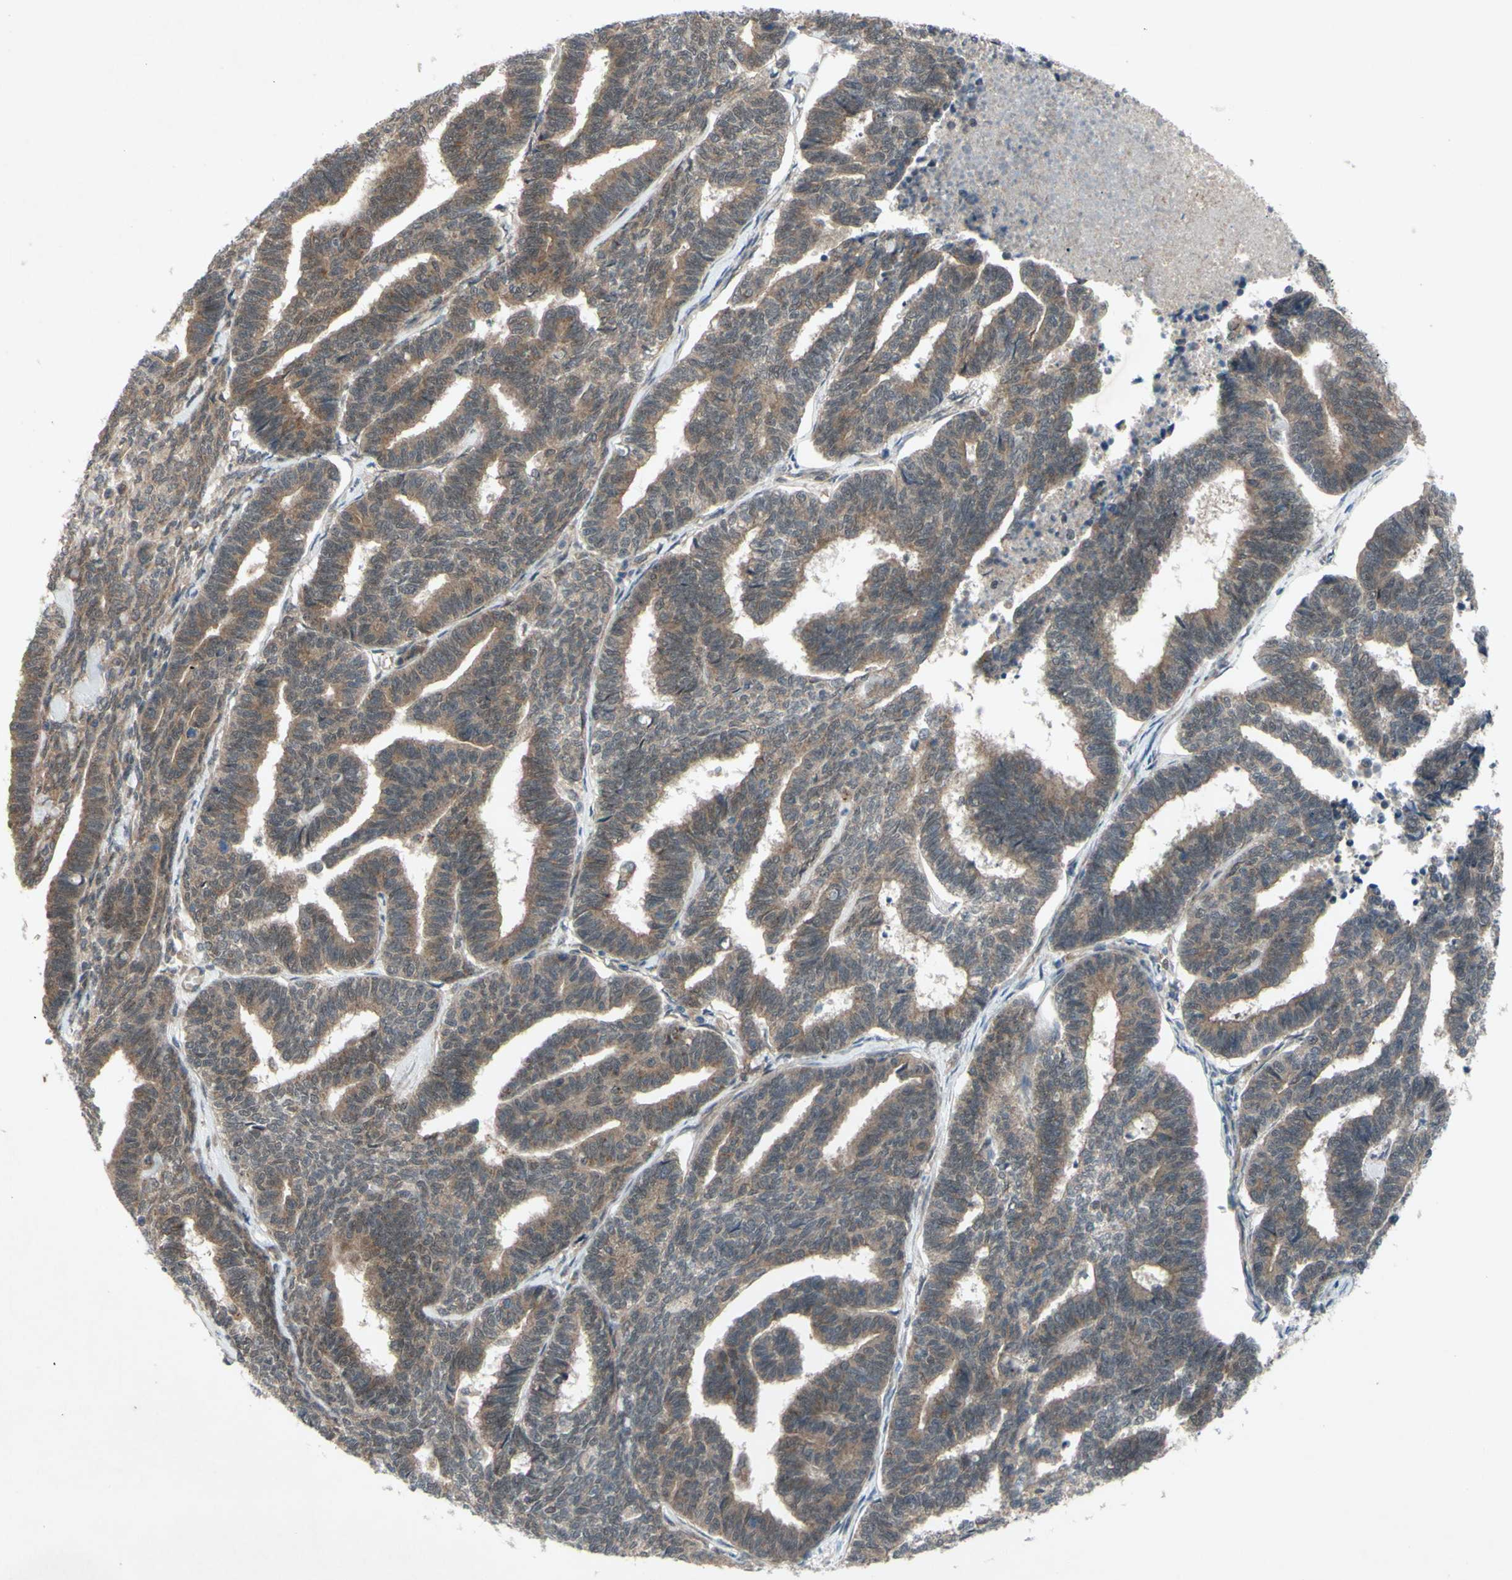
{"staining": {"intensity": "weak", "quantity": ">75%", "location": "cytoplasmic/membranous"}, "tissue": "endometrial cancer", "cell_type": "Tumor cells", "image_type": "cancer", "snomed": [{"axis": "morphology", "description": "Adenocarcinoma, NOS"}, {"axis": "topography", "description": "Endometrium"}], "caption": "Approximately >75% of tumor cells in human endometrial cancer show weak cytoplasmic/membranous protein staining as visualized by brown immunohistochemical staining.", "gene": "TRDMT1", "patient": {"sex": "female", "age": 70}}